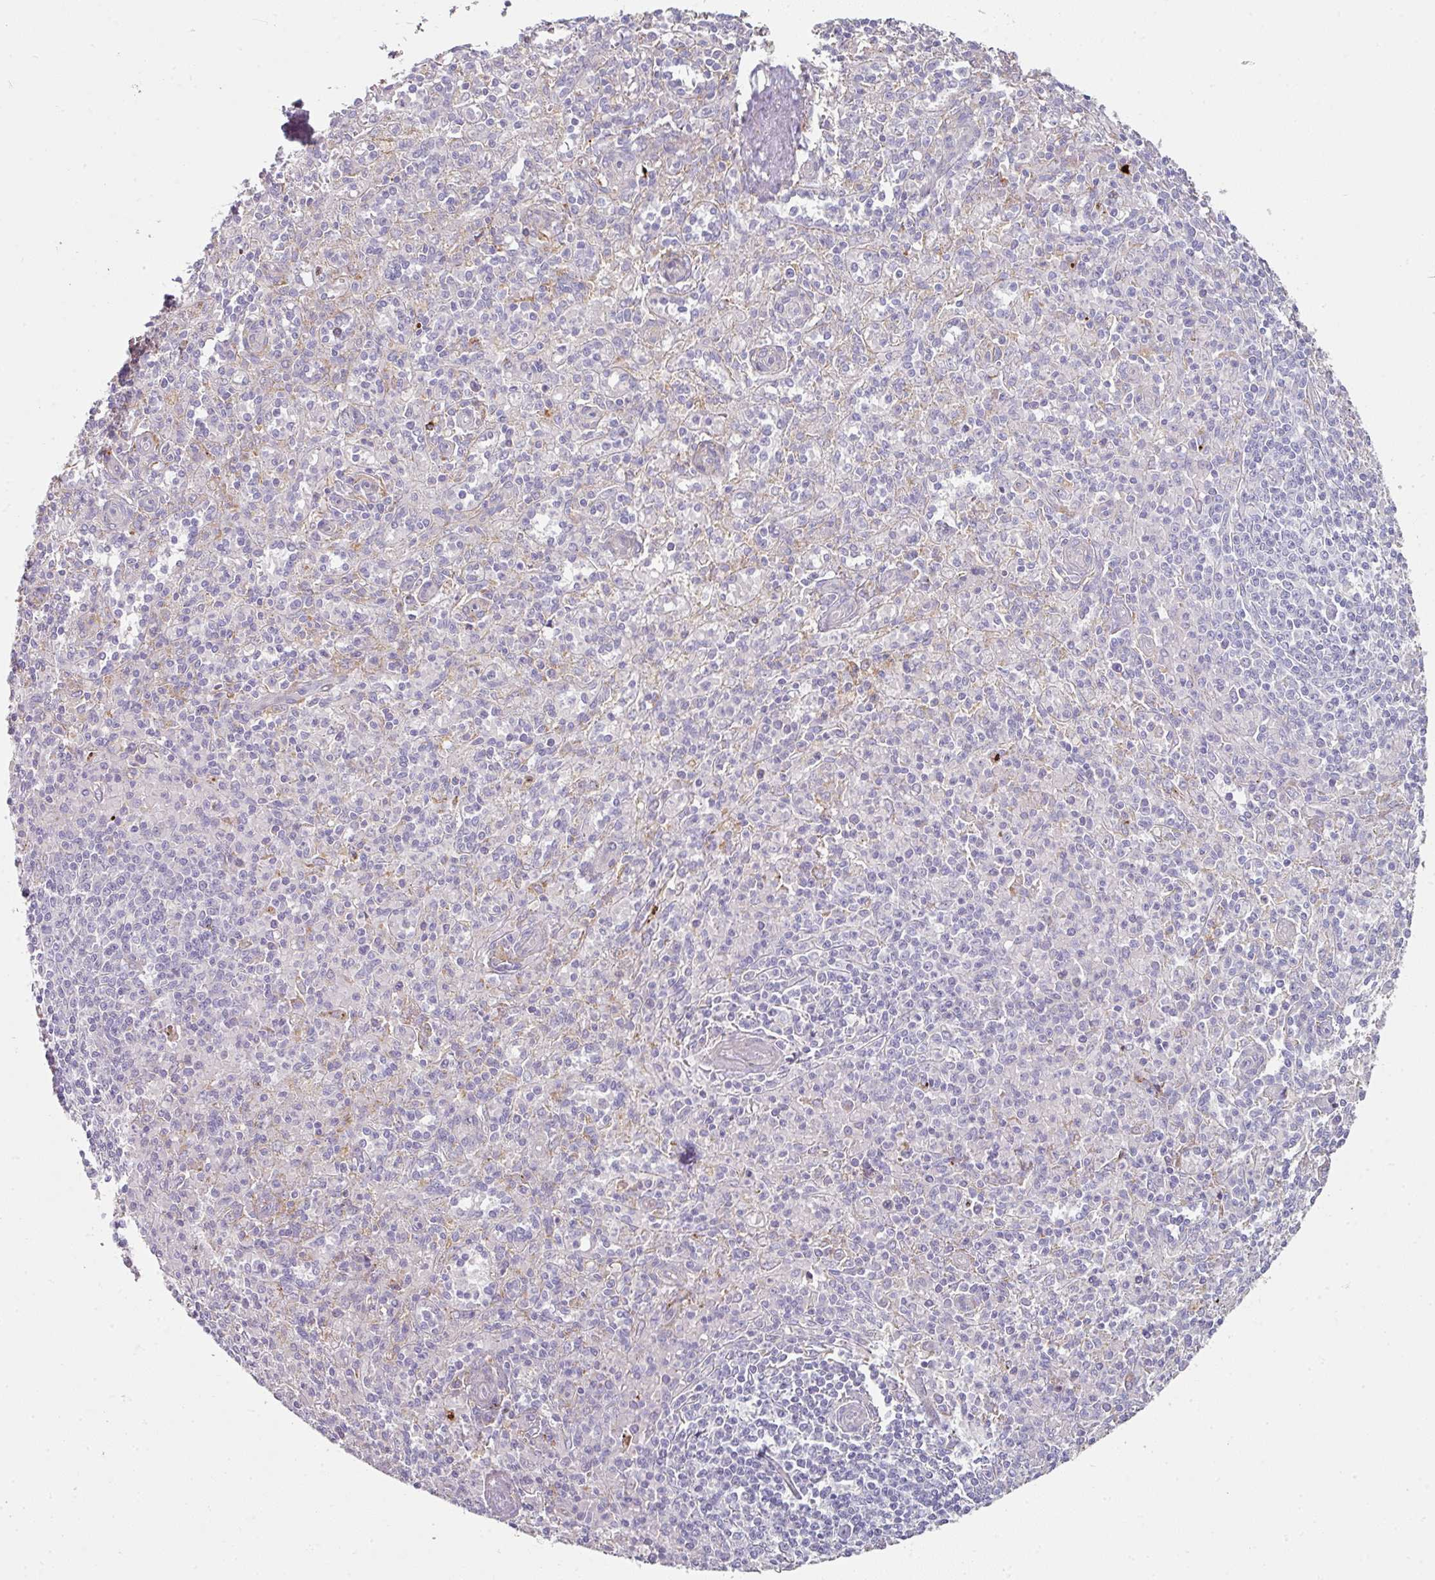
{"staining": {"intensity": "negative", "quantity": "none", "location": "none"}, "tissue": "spleen", "cell_type": "Cells in red pulp", "image_type": "normal", "snomed": [{"axis": "morphology", "description": "Normal tissue, NOS"}, {"axis": "topography", "description": "Spleen"}], "caption": "This is an immunohistochemistry photomicrograph of normal spleen. There is no staining in cells in red pulp.", "gene": "WSB2", "patient": {"sex": "female", "age": 70}}